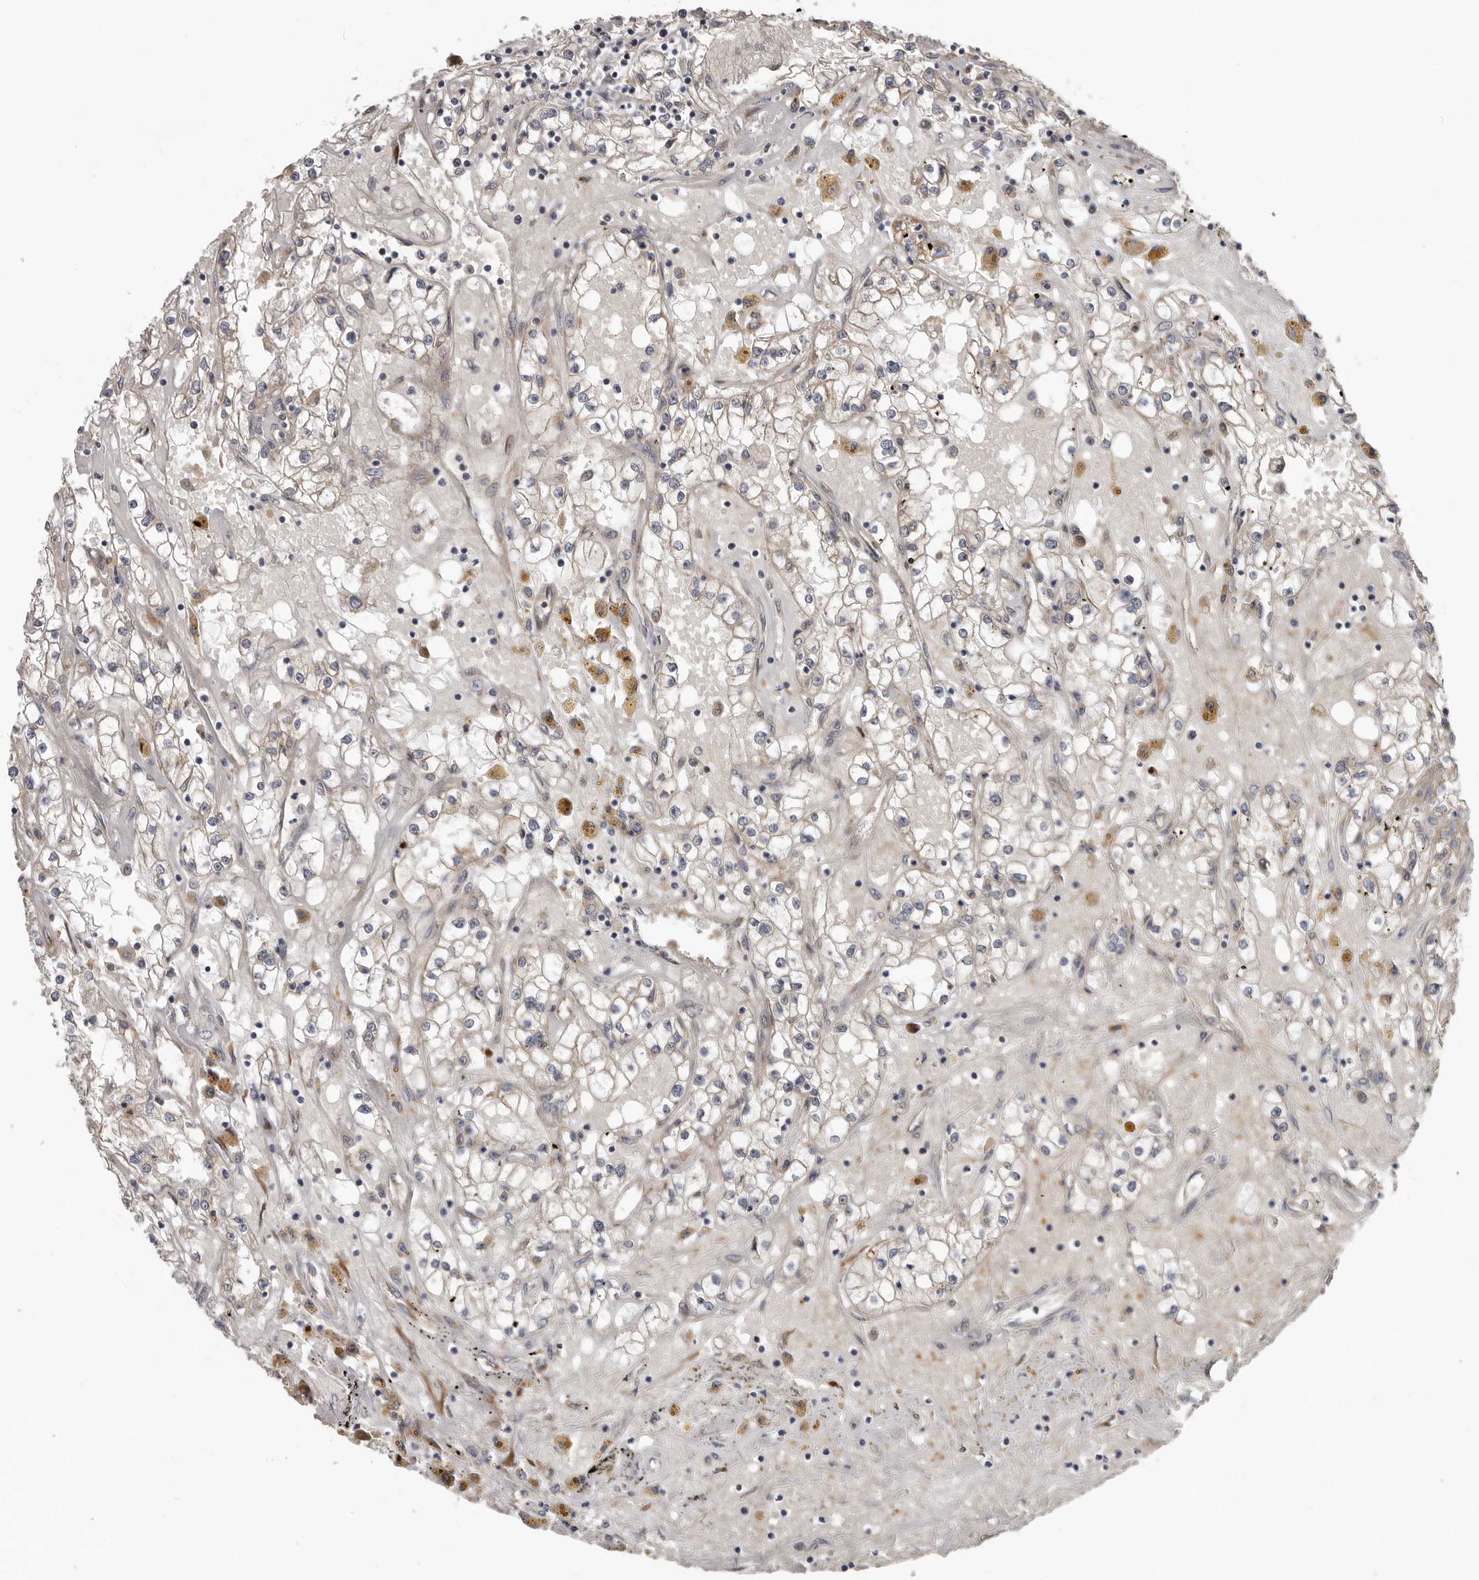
{"staining": {"intensity": "weak", "quantity": "25%-75%", "location": "cytoplasmic/membranous"}, "tissue": "renal cancer", "cell_type": "Tumor cells", "image_type": "cancer", "snomed": [{"axis": "morphology", "description": "Adenocarcinoma, NOS"}, {"axis": "topography", "description": "Kidney"}], "caption": "Immunohistochemistry (IHC) (DAB (3,3'-diaminobenzidine)) staining of human adenocarcinoma (renal) shows weak cytoplasmic/membranous protein positivity in about 25%-75% of tumor cells. (brown staining indicates protein expression, while blue staining denotes nuclei).", "gene": "MTF1", "patient": {"sex": "male", "age": 56}}